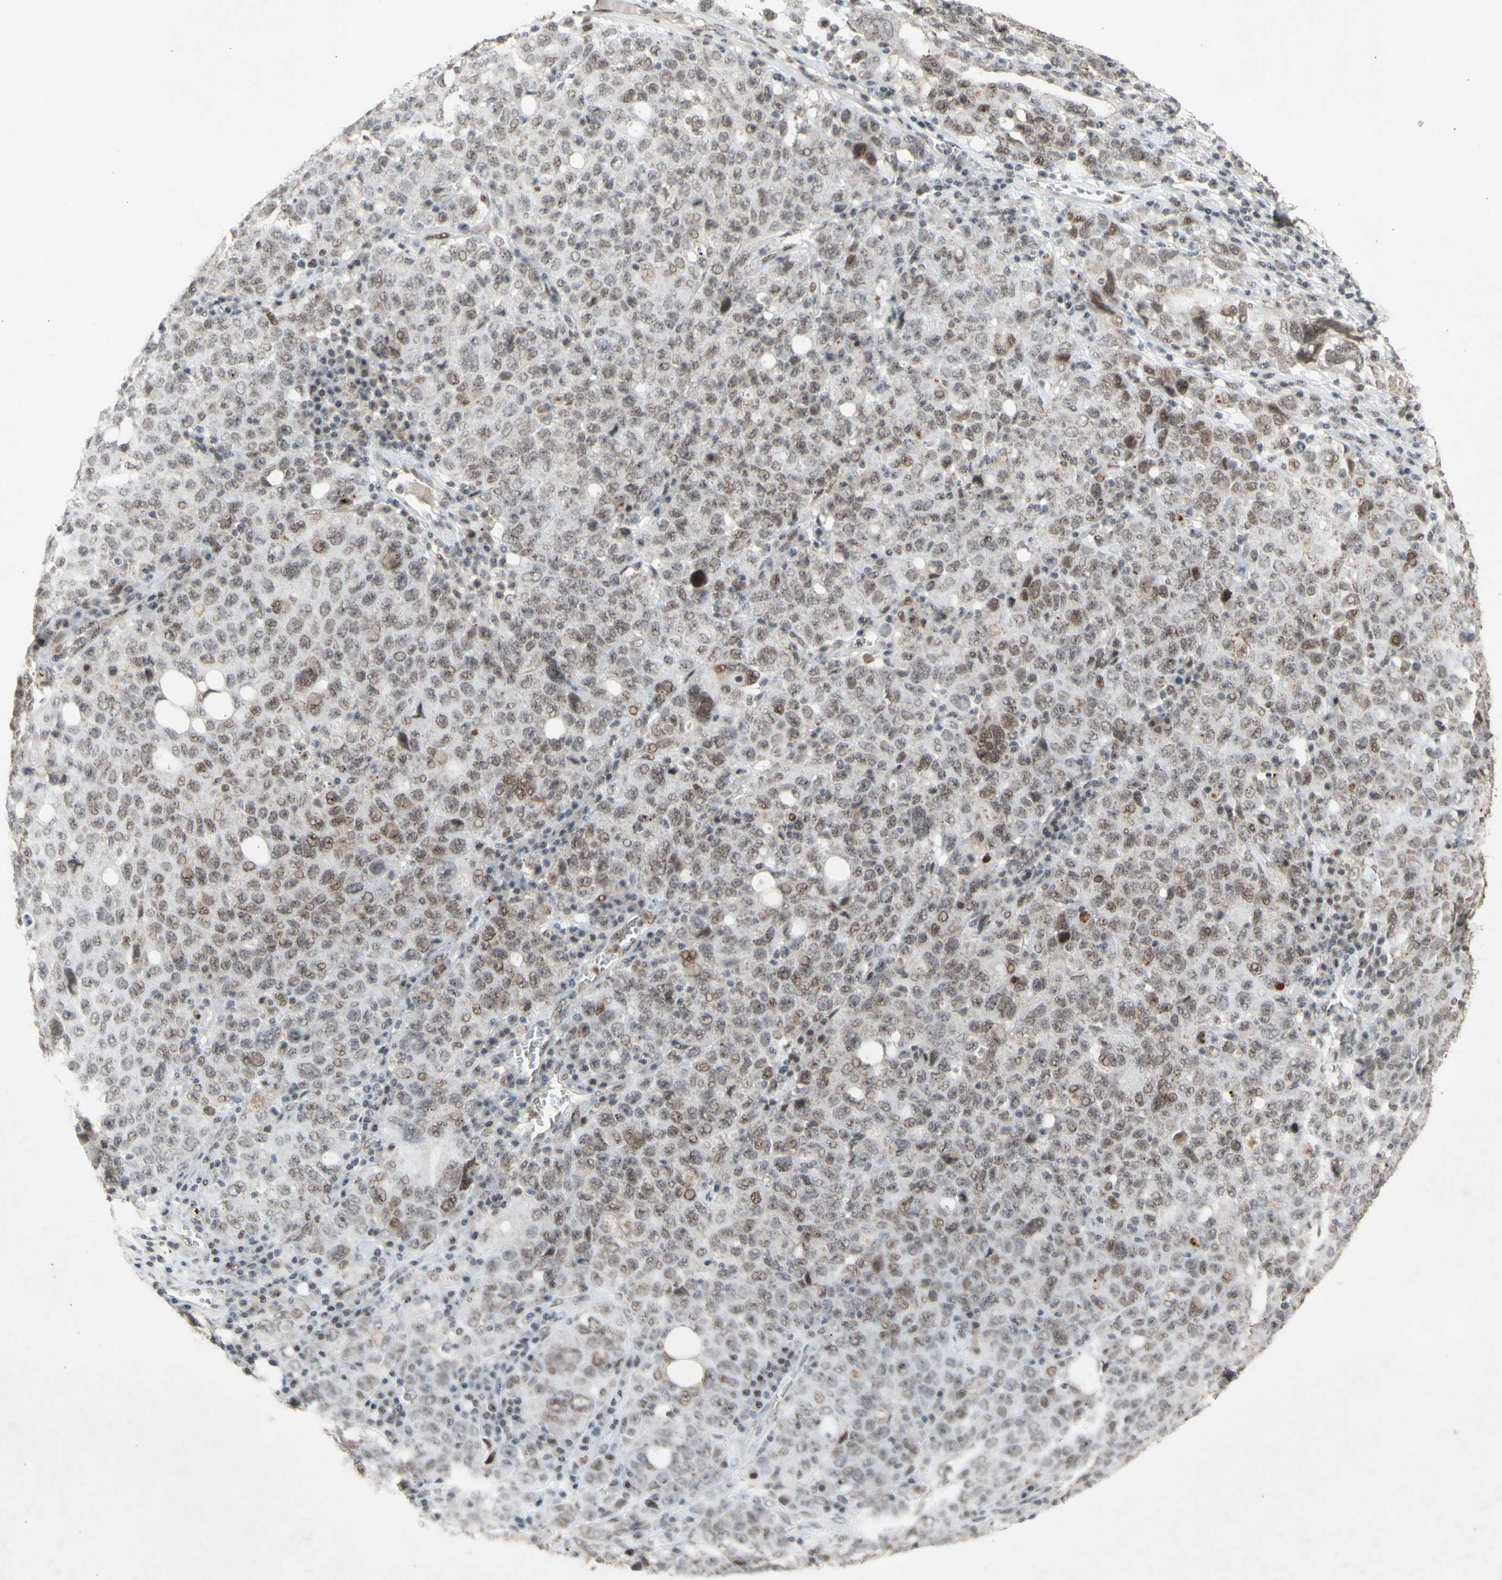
{"staining": {"intensity": "weak", "quantity": "25%-75%", "location": "nuclear"}, "tissue": "ovarian cancer", "cell_type": "Tumor cells", "image_type": "cancer", "snomed": [{"axis": "morphology", "description": "Carcinoma, endometroid"}, {"axis": "topography", "description": "Ovary"}], "caption": "About 25%-75% of tumor cells in human ovarian cancer reveal weak nuclear protein positivity as visualized by brown immunohistochemical staining.", "gene": "CENPB", "patient": {"sex": "female", "age": 62}}